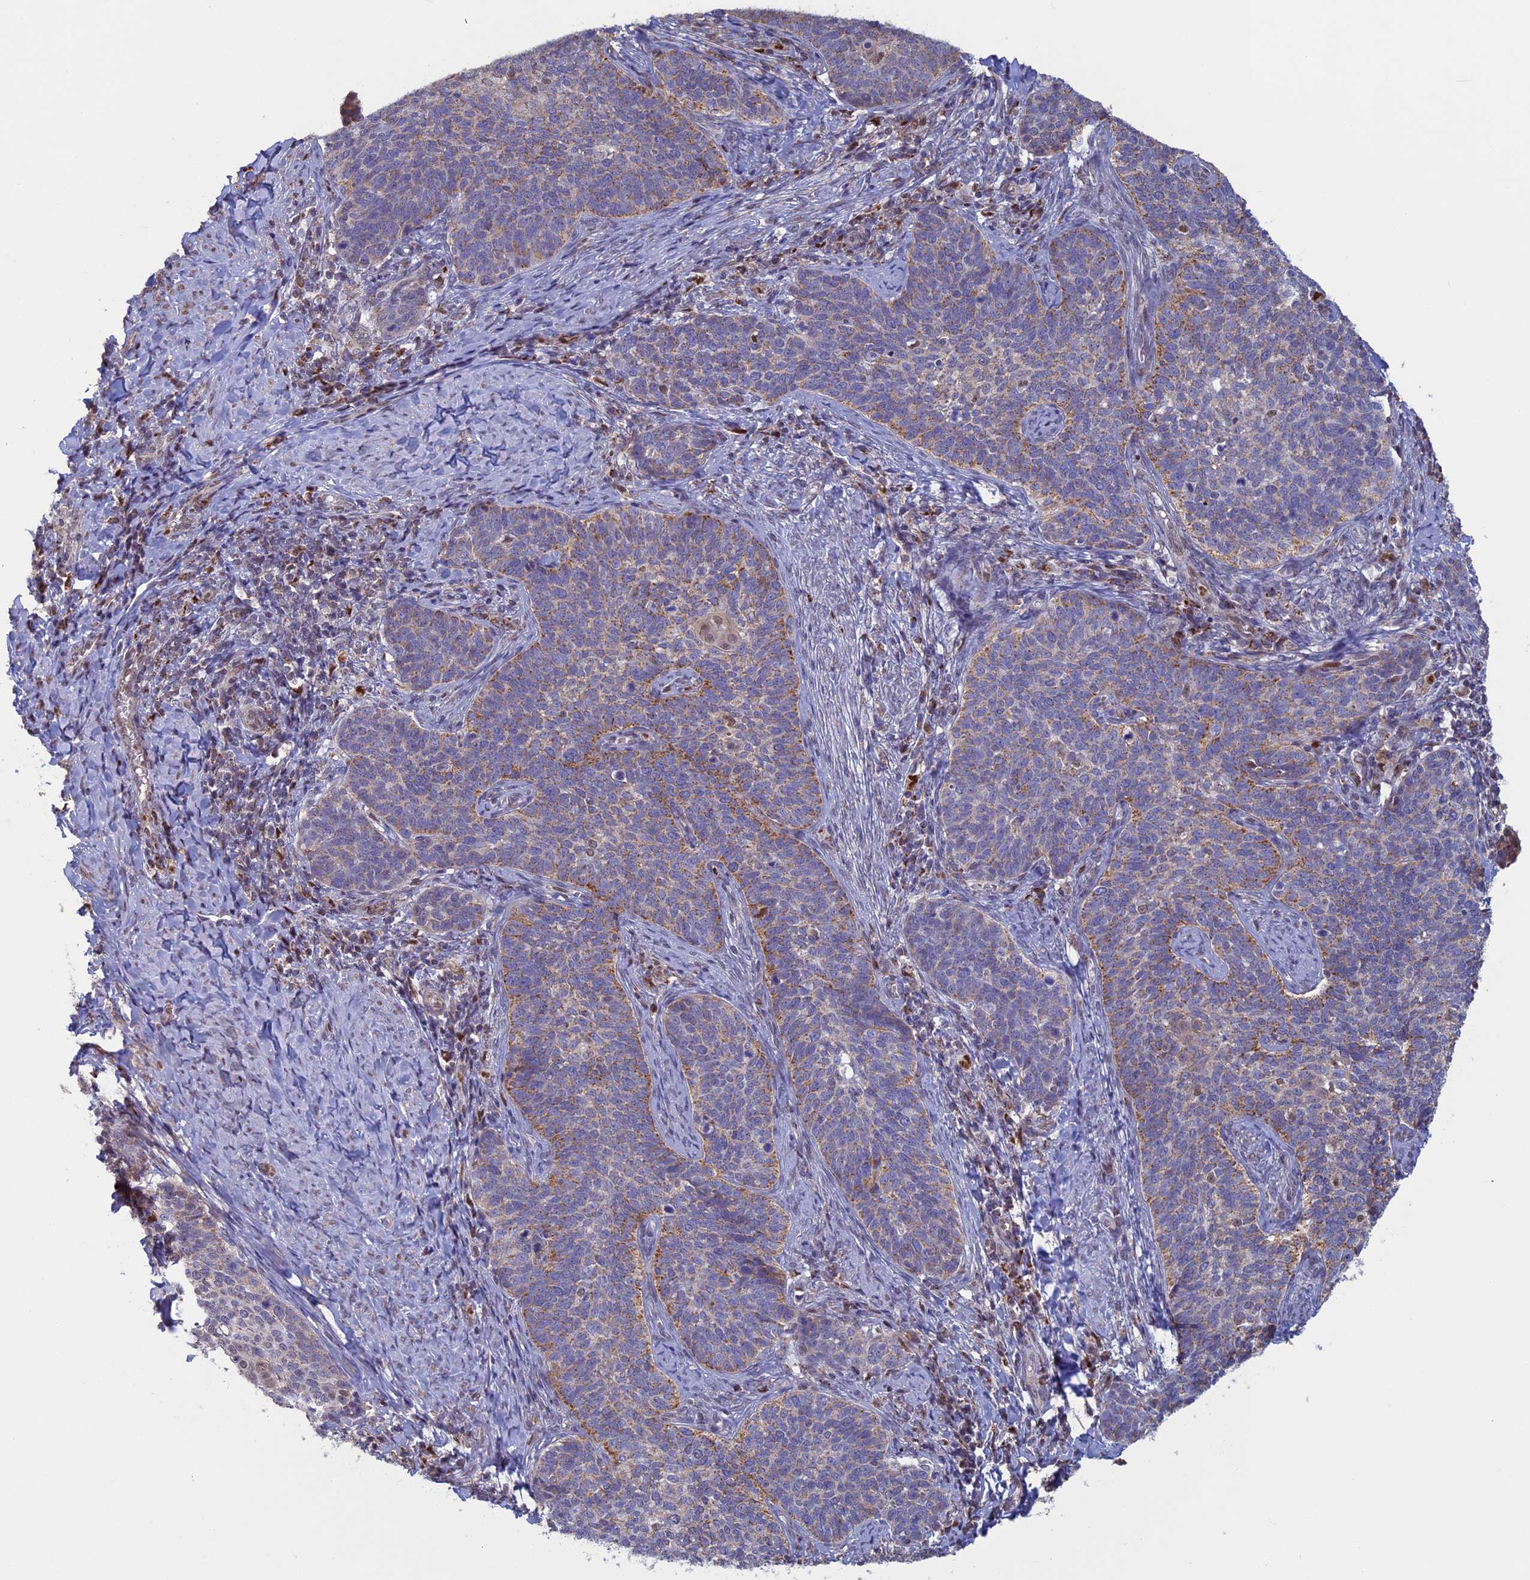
{"staining": {"intensity": "moderate", "quantity": "<25%", "location": "cytoplasmic/membranous"}, "tissue": "cervical cancer", "cell_type": "Tumor cells", "image_type": "cancer", "snomed": [{"axis": "morphology", "description": "Normal tissue, NOS"}, {"axis": "morphology", "description": "Squamous cell carcinoma, NOS"}, {"axis": "topography", "description": "Cervix"}], "caption": "Immunohistochemistry (DAB (3,3'-diaminobenzidine)) staining of cervical cancer displays moderate cytoplasmic/membranous protein staining in about <25% of tumor cells. (Brightfield microscopy of DAB IHC at high magnification).", "gene": "ACSS1", "patient": {"sex": "female", "age": 39}}